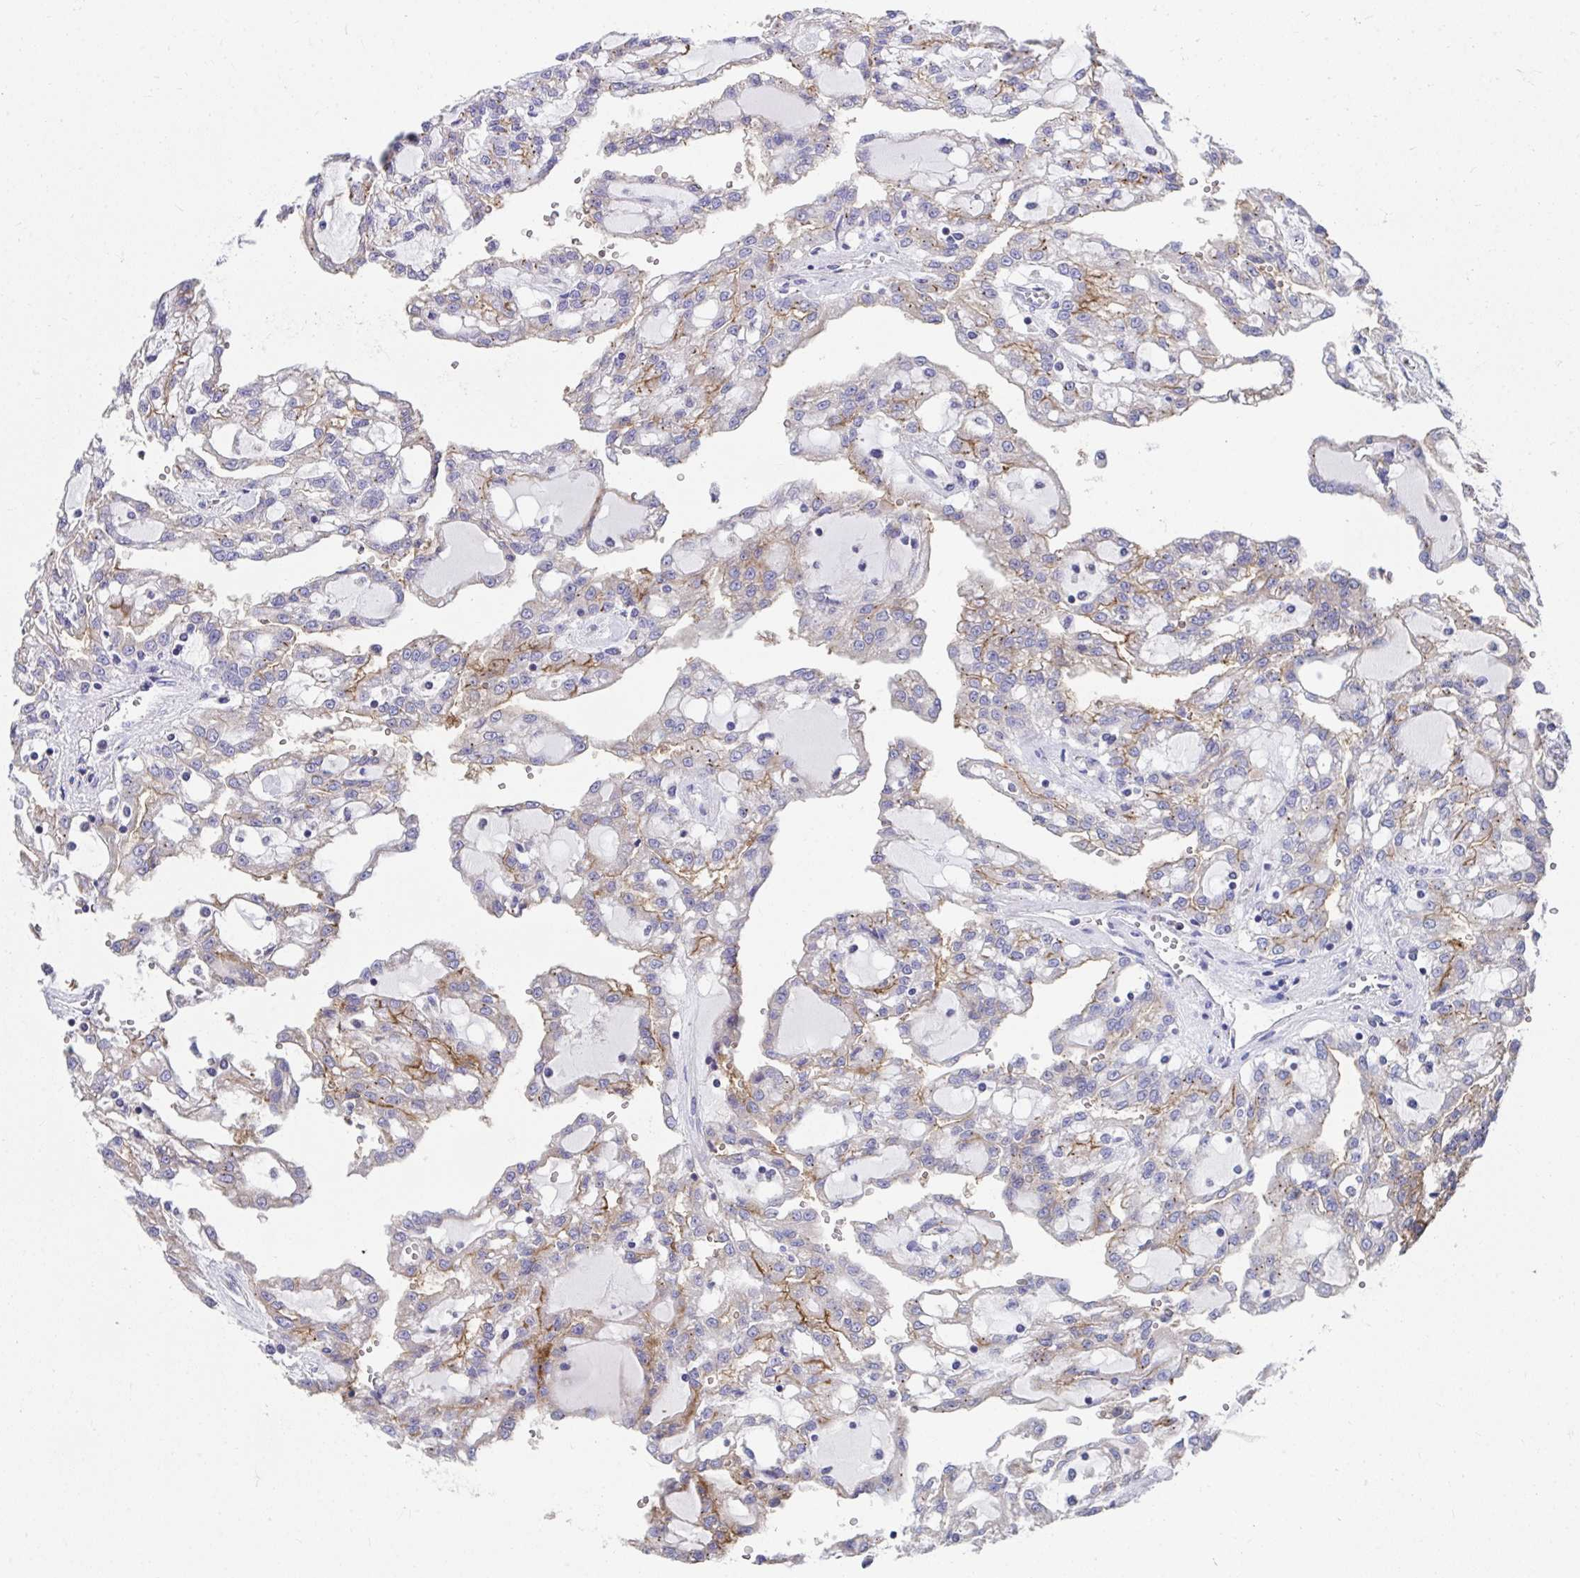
{"staining": {"intensity": "weak", "quantity": "25%-75%", "location": "cytoplasmic/membranous"}, "tissue": "renal cancer", "cell_type": "Tumor cells", "image_type": "cancer", "snomed": [{"axis": "morphology", "description": "Adenocarcinoma, NOS"}, {"axis": "topography", "description": "Kidney"}], "caption": "Renal cancer stained with a protein marker shows weak staining in tumor cells.", "gene": "TMPRSS2", "patient": {"sex": "male", "age": 63}}